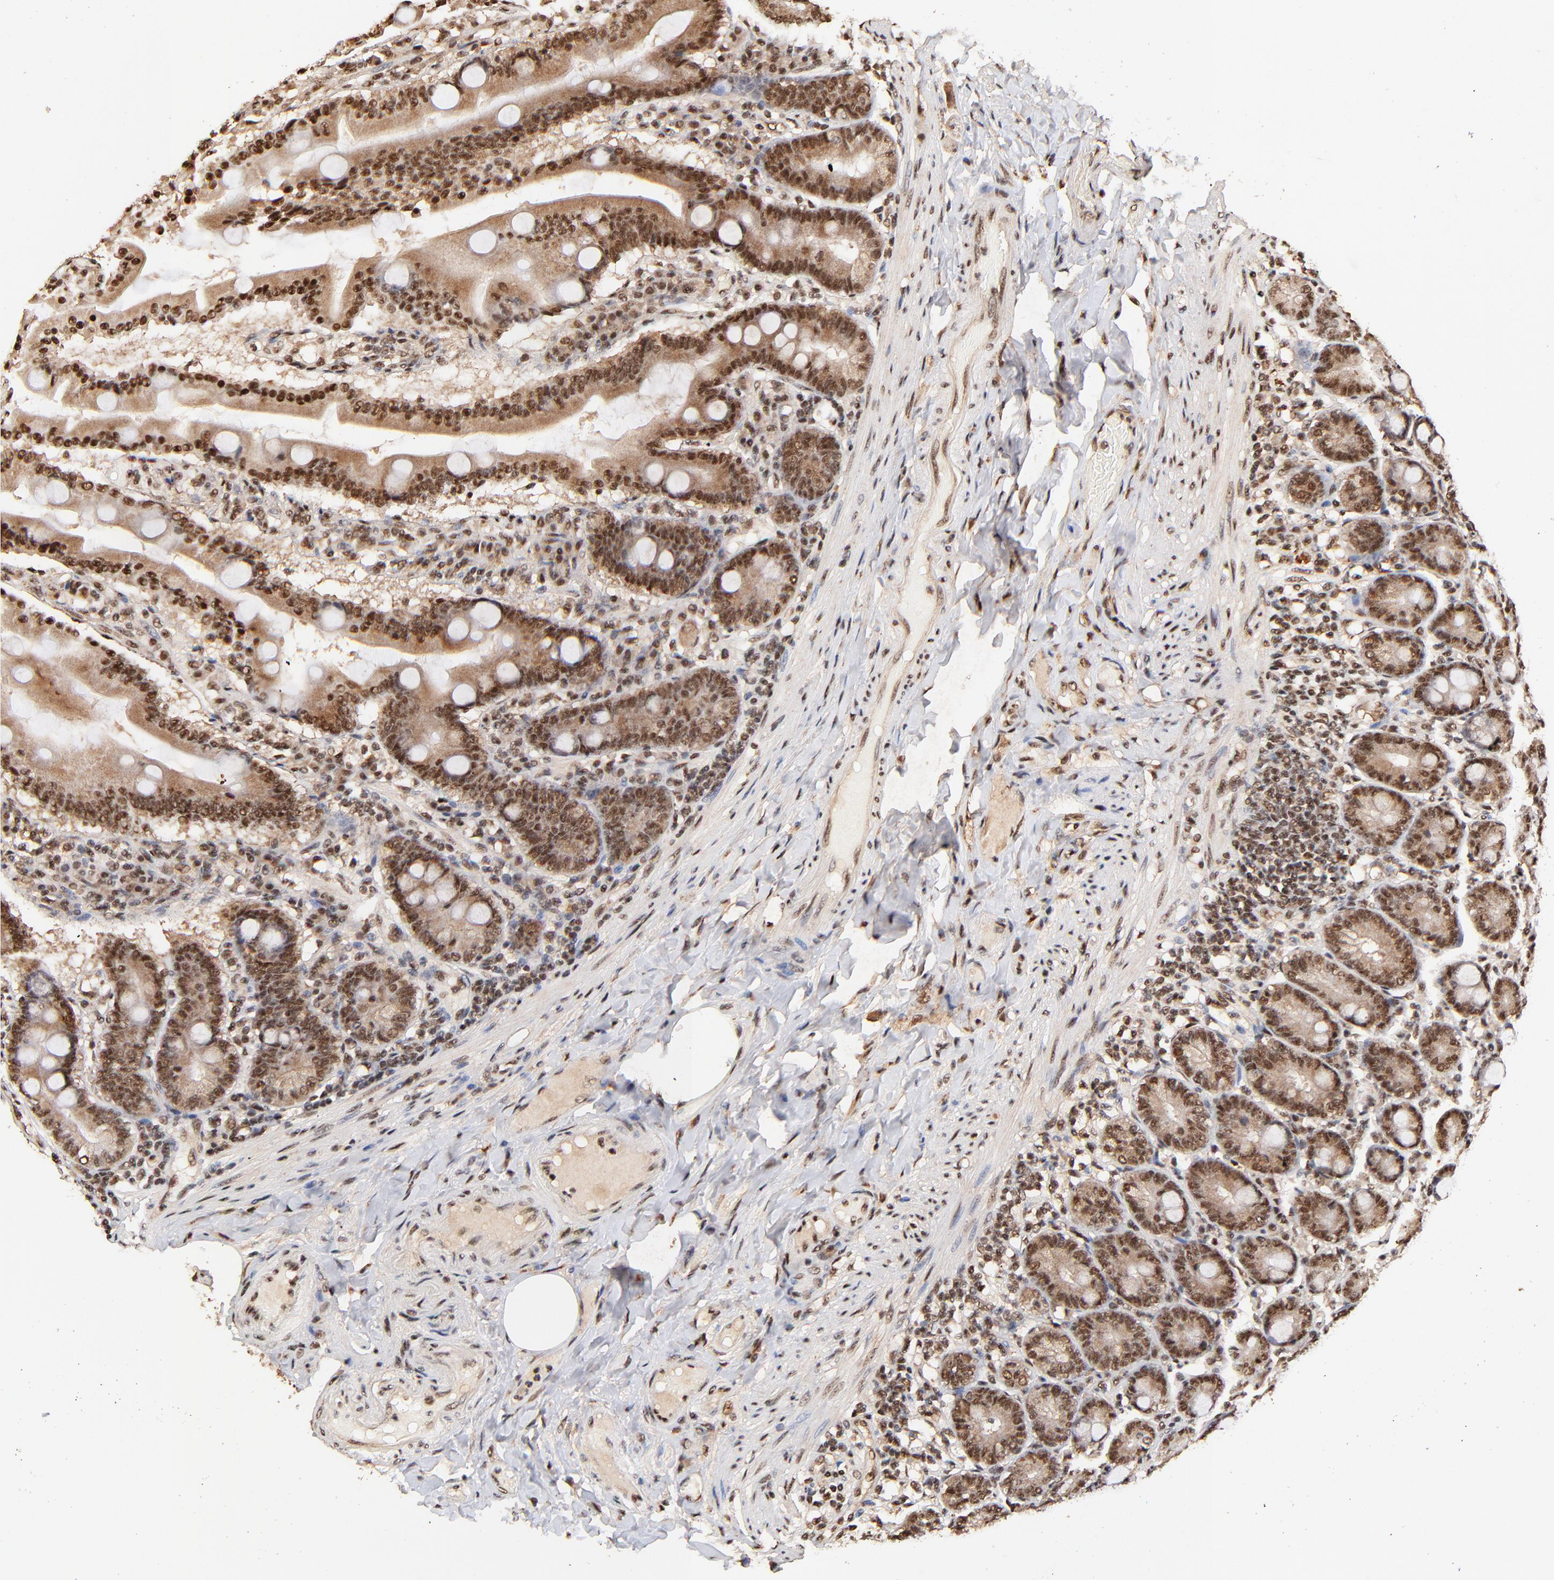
{"staining": {"intensity": "strong", "quantity": ">75%", "location": "cytoplasmic/membranous,nuclear"}, "tissue": "duodenum", "cell_type": "Glandular cells", "image_type": "normal", "snomed": [{"axis": "morphology", "description": "Normal tissue, NOS"}, {"axis": "topography", "description": "Duodenum"}], "caption": "DAB immunohistochemical staining of normal duodenum exhibits strong cytoplasmic/membranous,nuclear protein expression in about >75% of glandular cells. (IHC, brightfield microscopy, high magnification).", "gene": "MED12", "patient": {"sex": "female", "age": 64}}